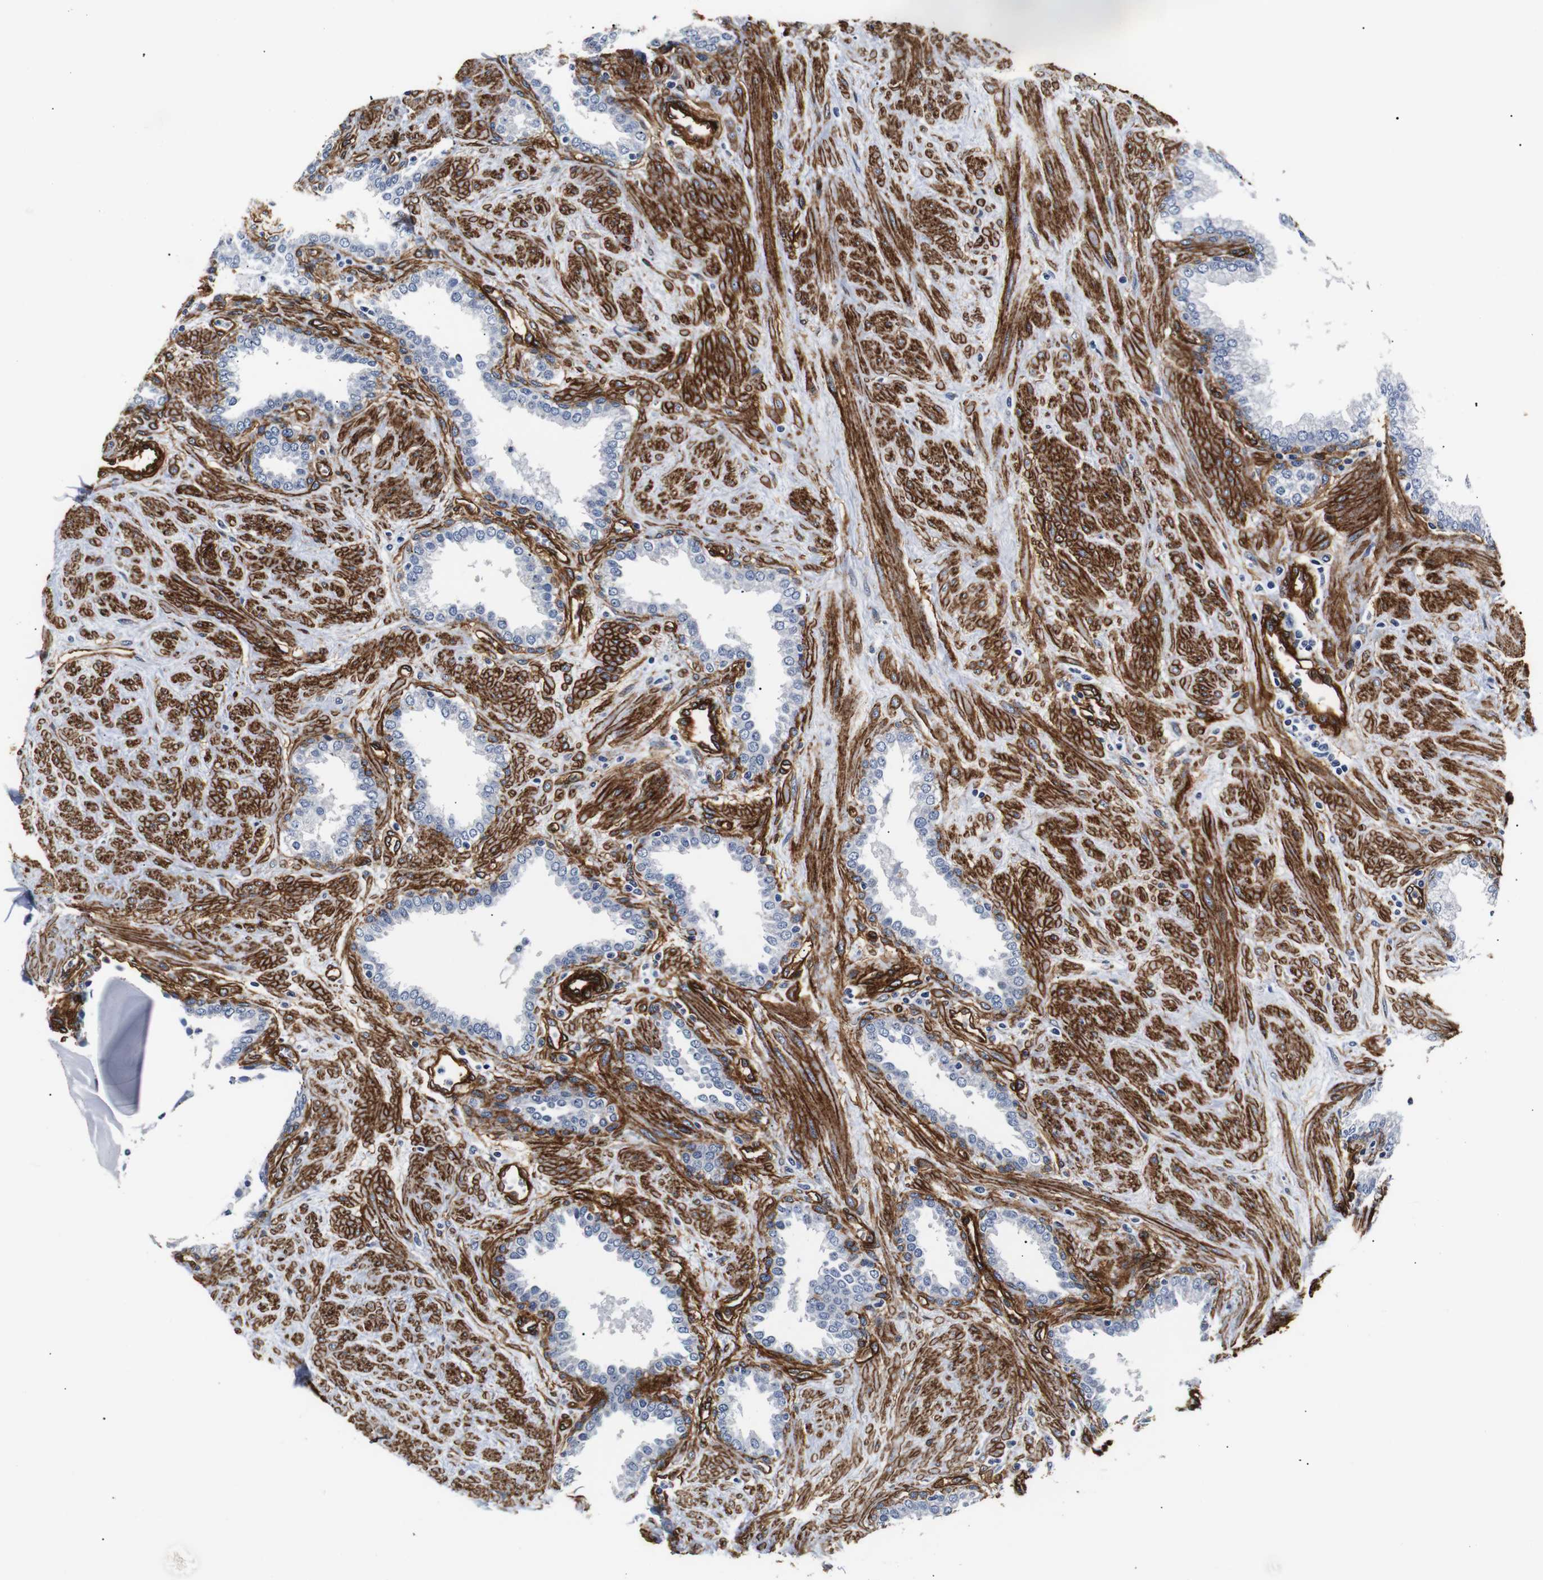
{"staining": {"intensity": "negative", "quantity": "none", "location": "none"}, "tissue": "prostate", "cell_type": "Glandular cells", "image_type": "normal", "snomed": [{"axis": "morphology", "description": "Normal tissue, NOS"}, {"axis": "topography", "description": "Prostate"}], "caption": "Glandular cells show no significant positivity in unremarkable prostate.", "gene": "CAV2", "patient": {"sex": "male", "age": 51}}